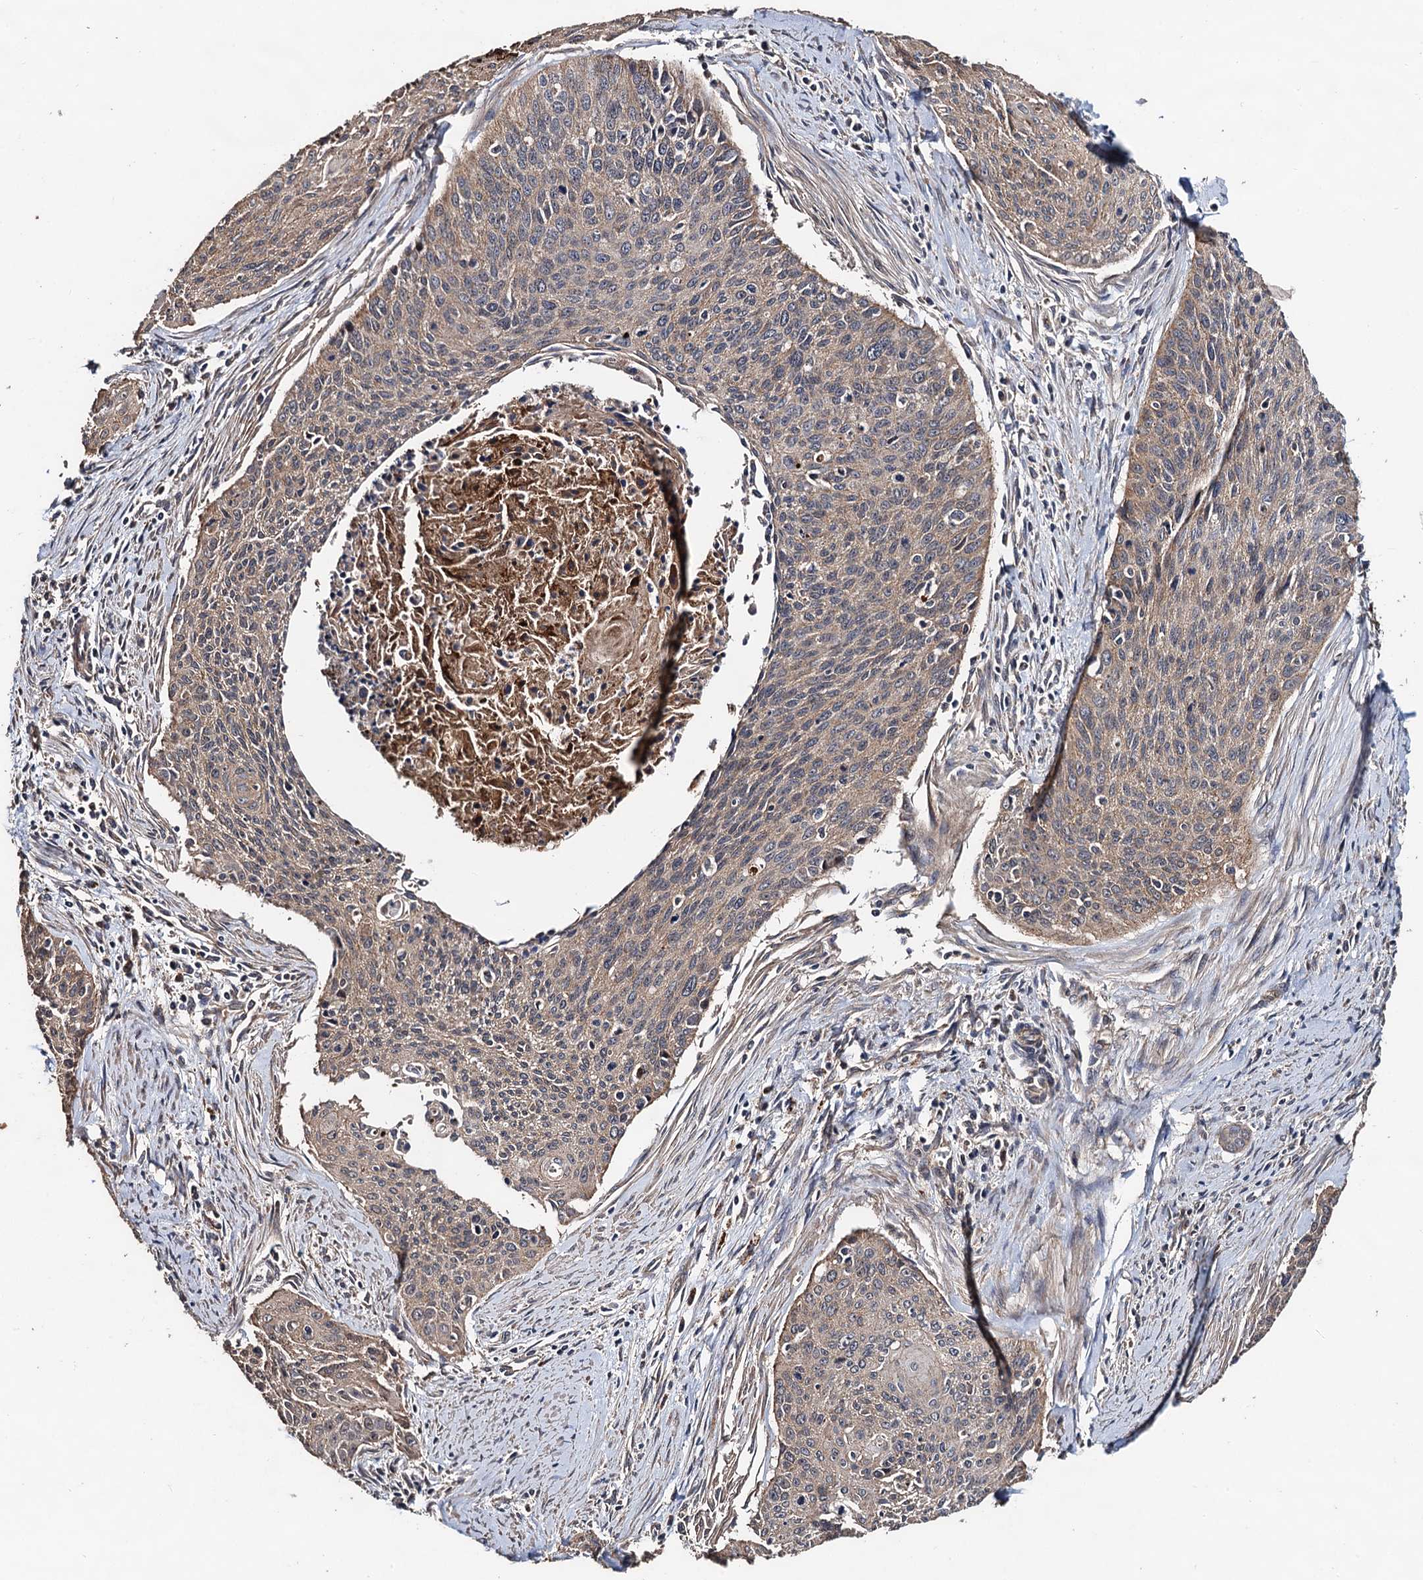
{"staining": {"intensity": "moderate", "quantity": "25%-75%", "location": "cytoplasmic/membranous"}, "tissue": "cervical cancer", "cell_type": "Tumor cells", "image_type": "cancer", "snomed": [{"axis": "morphology", "description": "Squamous cell carcinoma, NOS"}, {"axis": "topography", "description": "Cervix"}], "caption": "Immunohistochemistry (IHC) (DAB) staining of squamous cell carcinoma (cervical) exhibits moderate cytoplasmic/membranous protein positivity in about 25%-75% of tumor cells. (IHC, brightfield microscopy, high magnification).", "gene": "PPTC7", "patient": {"sex": "female", "age": 55}}